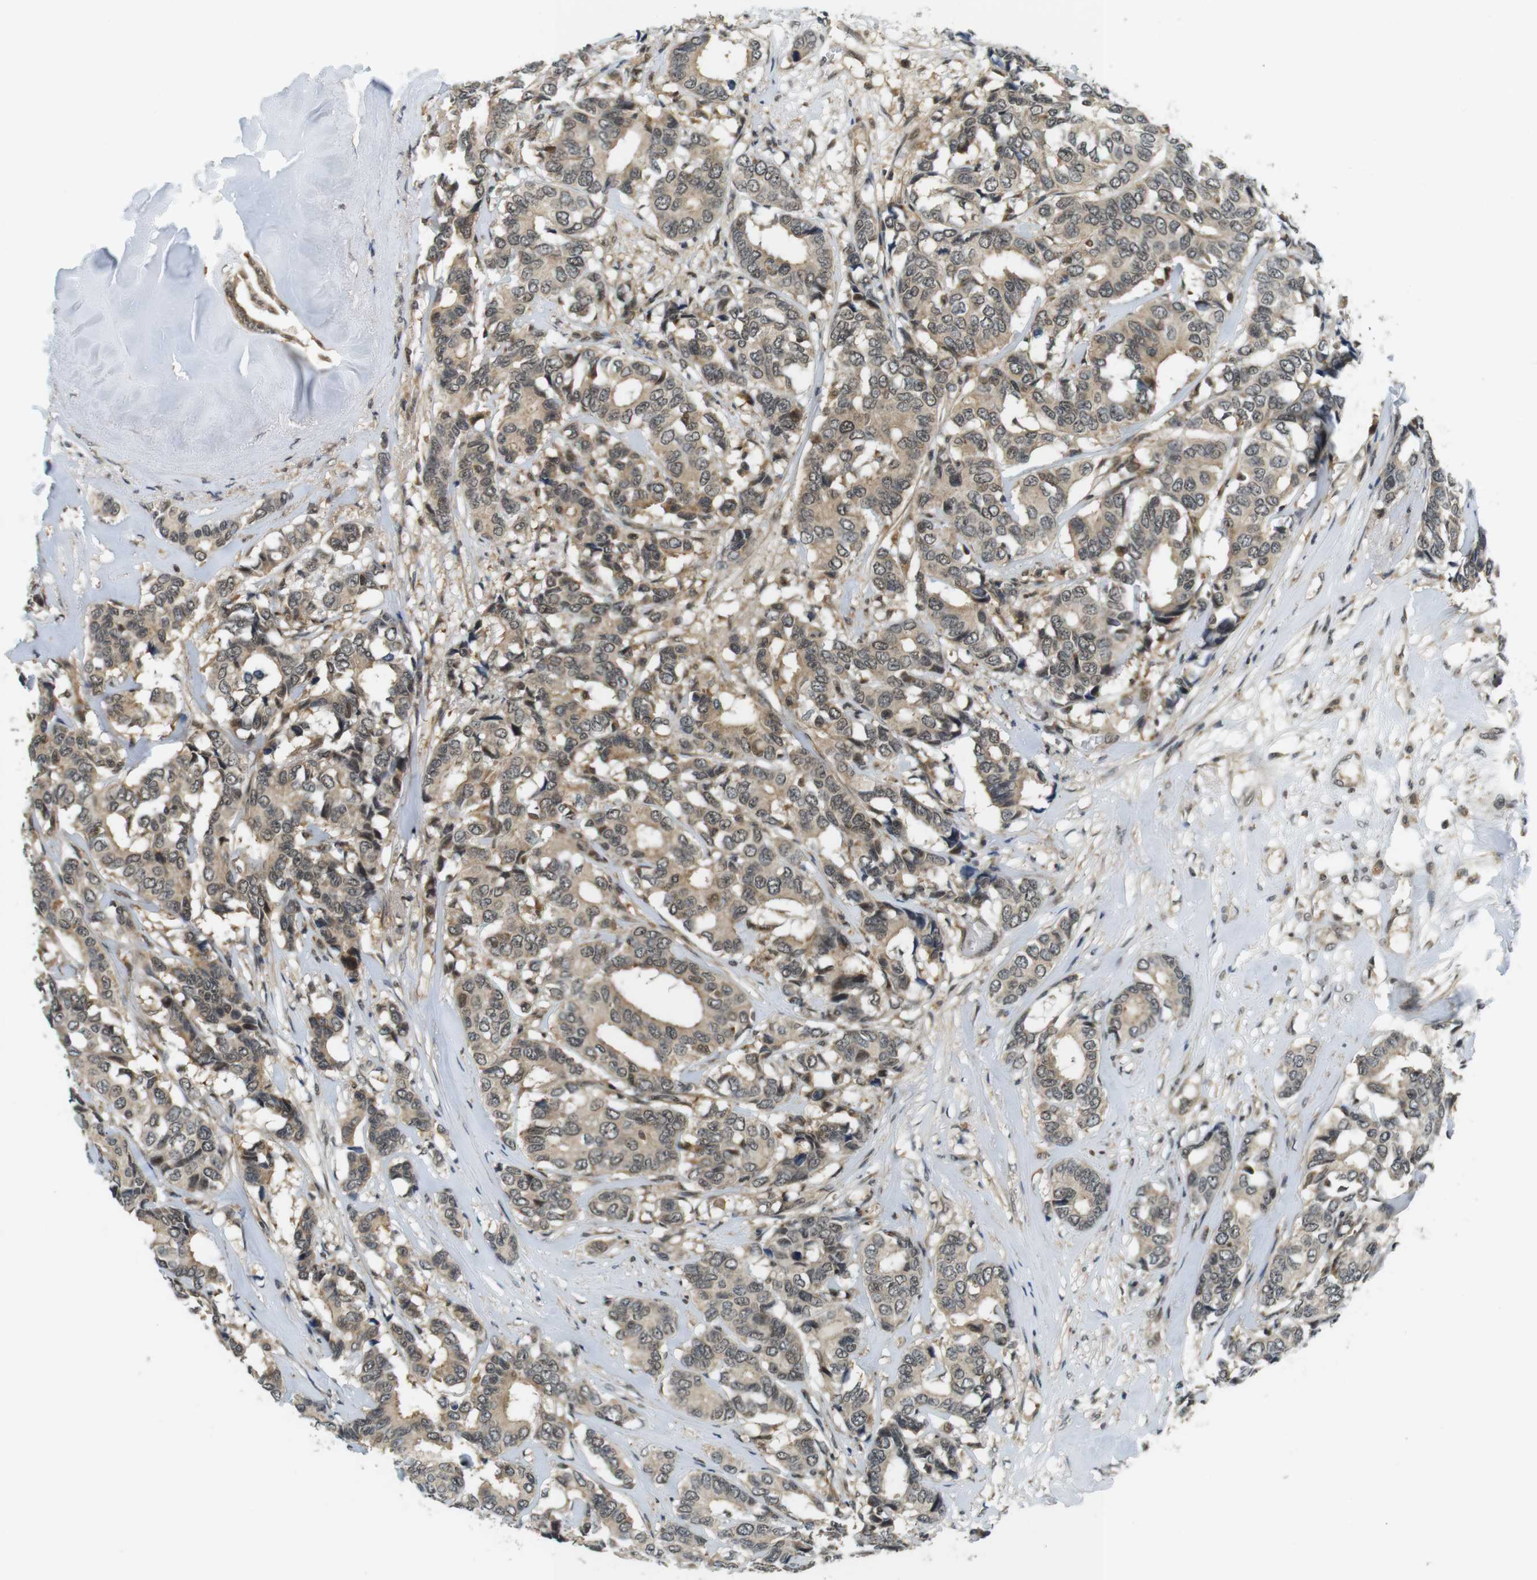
{"staining": {"intensity": "weak", "quantity": ">75%", "location": "cytoplasmic/membranous,nuclear"}, "tissue": "breast cancer", "cell_type": "Tumor cells", "image_type": "cancer", "snomed": [{"axis": "morphology", "description": "Duct carcinoma"}, {"axis": "topography", "description": "Breast"}], "caption": "Brown immunohistochemical staining in breast cancer (invasive ductal carcinoma) reveals weak cytoplasmic/membranous and nuclear expression in about >75% of tumor cells. Using DAB (brown) and hematoxylin (blue) stains, captured at high magnification using brightfield microscopy.", "gene": "BRD4", "patient": {"sex": "female", "age": 87}}